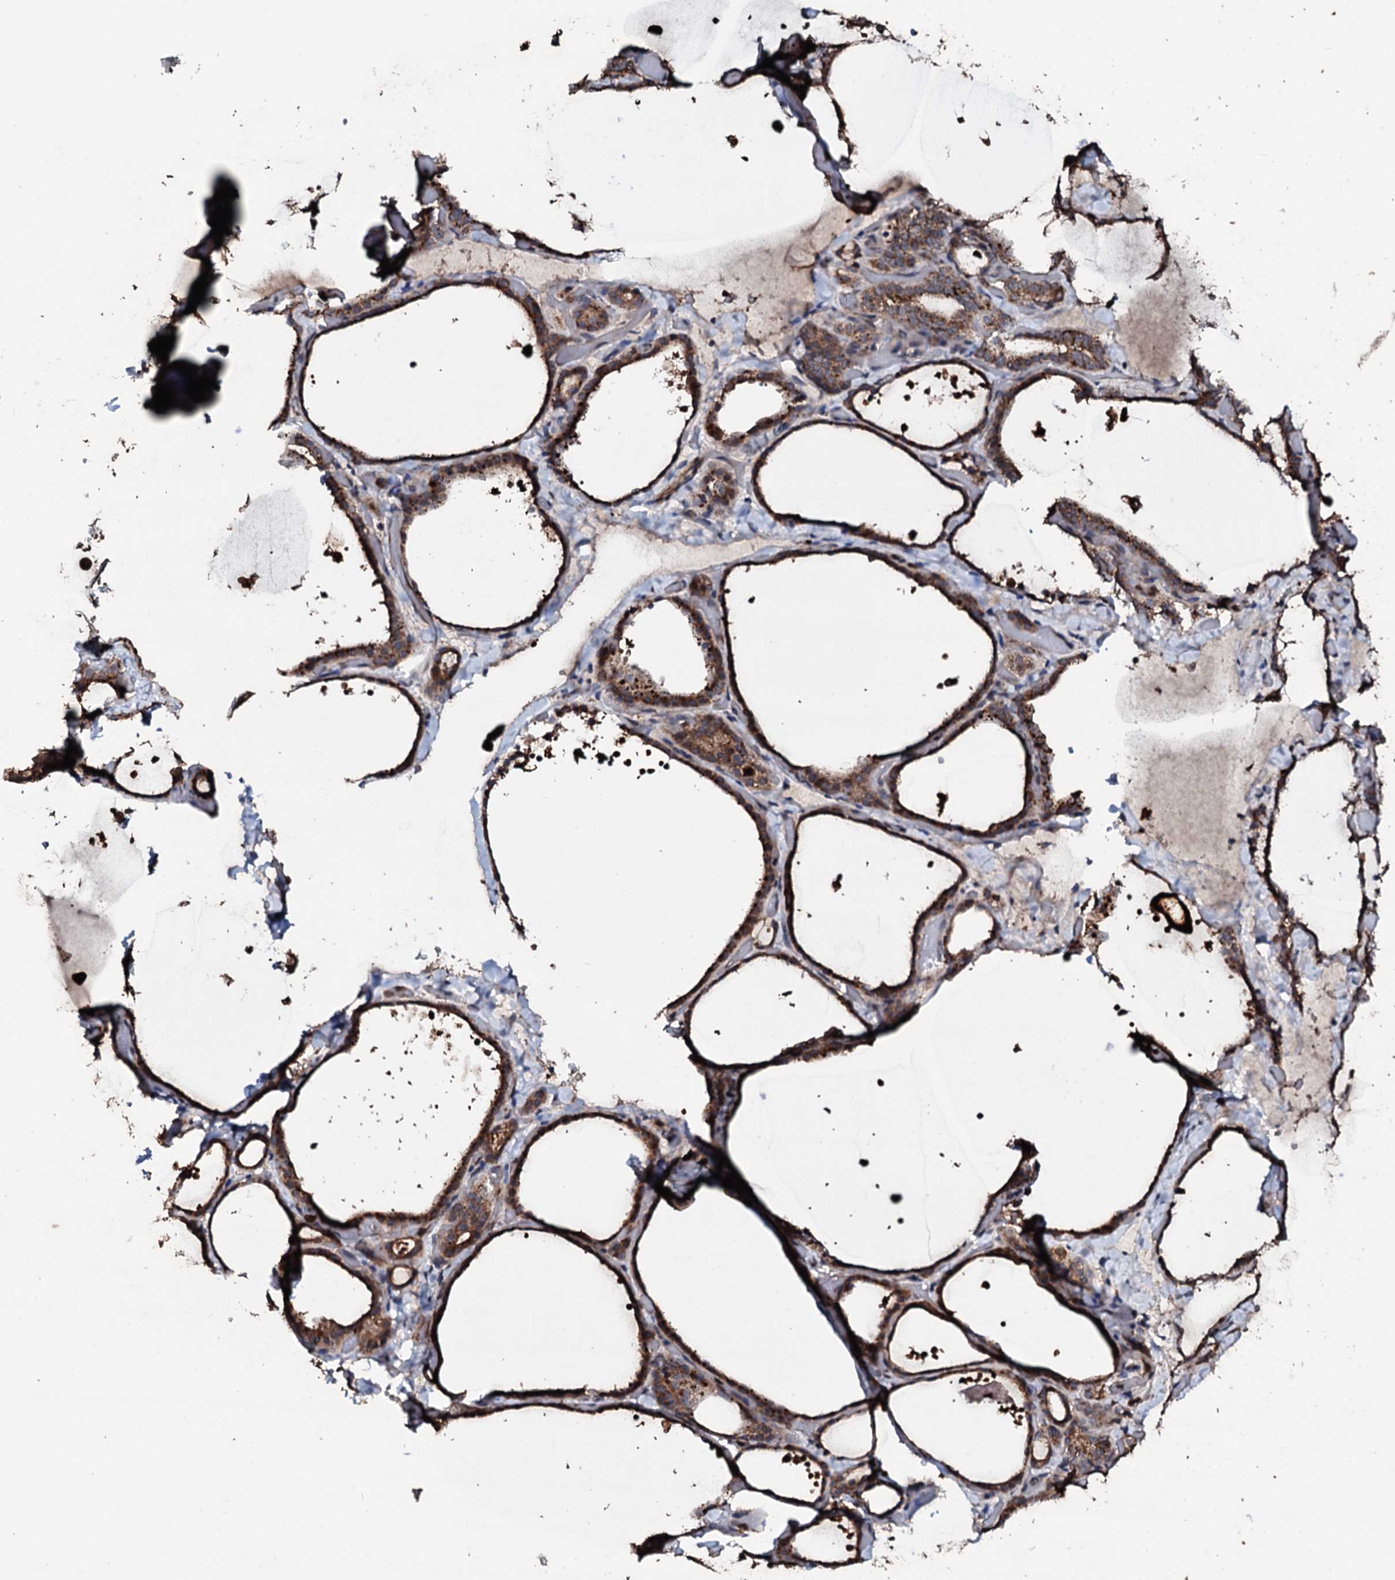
{"staining": {"intensity": "moderate", "quantity": ">75%", "location": "cytoplasmic/membranous"}, "tissue": "thyroid gland", "cell_type": "Glandular cells", "image_type": "normal", "snomed": [{"axis": "morphology", "description": "Normal tissue, NOS"}, {"axis": "topography", "description": "Thyroid gland"}], "caption": "The immunohistochemical stain highlights moderate cytoplasmic/membranous staining in glandular cells of benign thyroid gland.", "gene": "SDHAF2", "patient": {"sex": "female", "age": 44}}